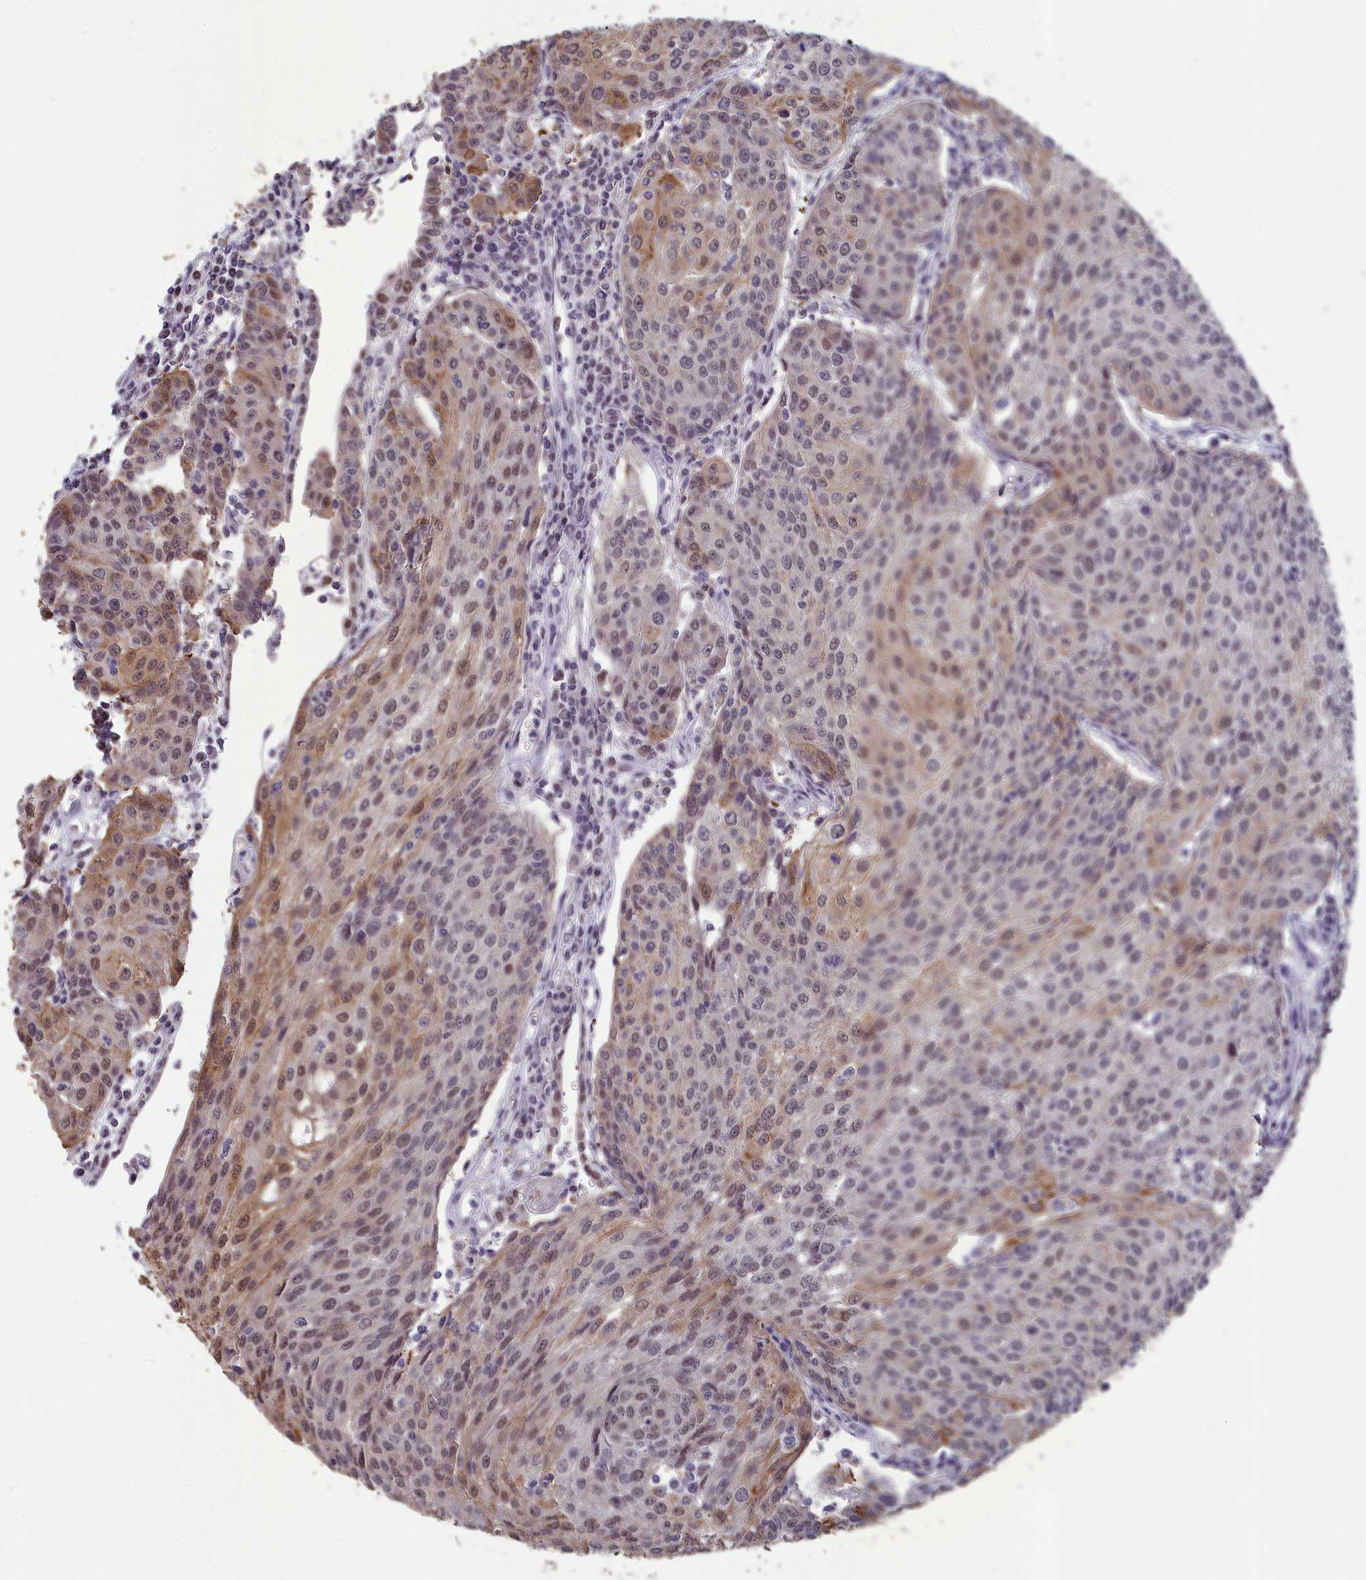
{"staining": {"intensity": "moderate", "quantity": "25%-75%", "location": "nuclear"}, "tissue": "urothelial cancer", "cell_type": "Tumor cells", "image_type": "cancer", "snomed": [{"axis": "morphology", "description": "Urothelial carcinoma, High grade"}, {"axis": "topography", "description": "Urinary bladder"}], "caption": "Moderate nuclear protein expression is present in approximately 25%-75% of tumor cells in high-grade urothelial carcinoma.", "gene": "MT-CO3", "patient": {"sex": "female", "age": 85}}